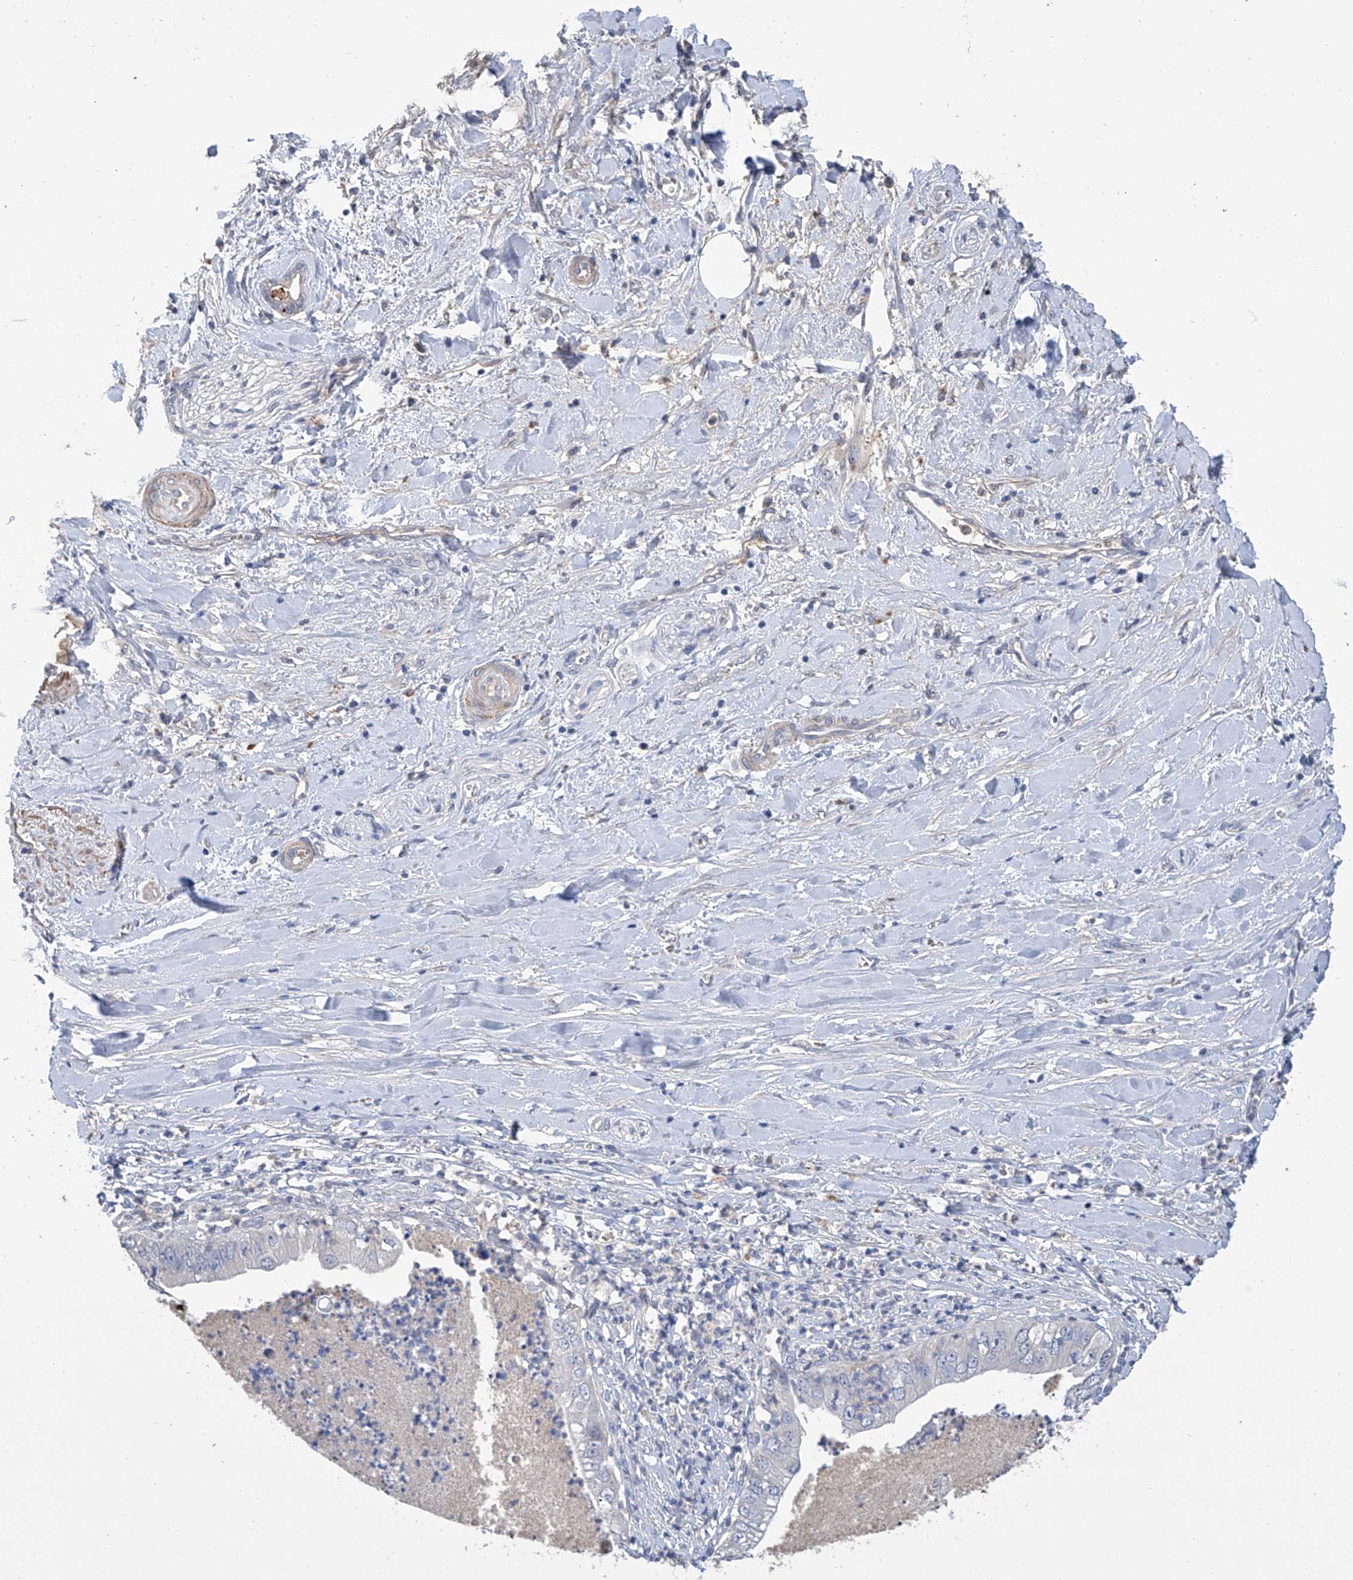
{"staining": {"intensity": "negative", "quantity": "none", "location": "none"}, "tissue": "pancreatic cancer", "cell_type": "Tumor cells", "image_type": "cancer", "snomed": [{"axis": "morphology", "description": "Adenocarcinoma, NOS"}, {"axis": "topography", "description": "Pancreas"}], "caption": "Human adenocarcinoma (pancreatic) stained for a protein using IHC reveals no positivity in tumor cells.", "gene": "GPT", "patient": {"sex": "female", "age": 78}}